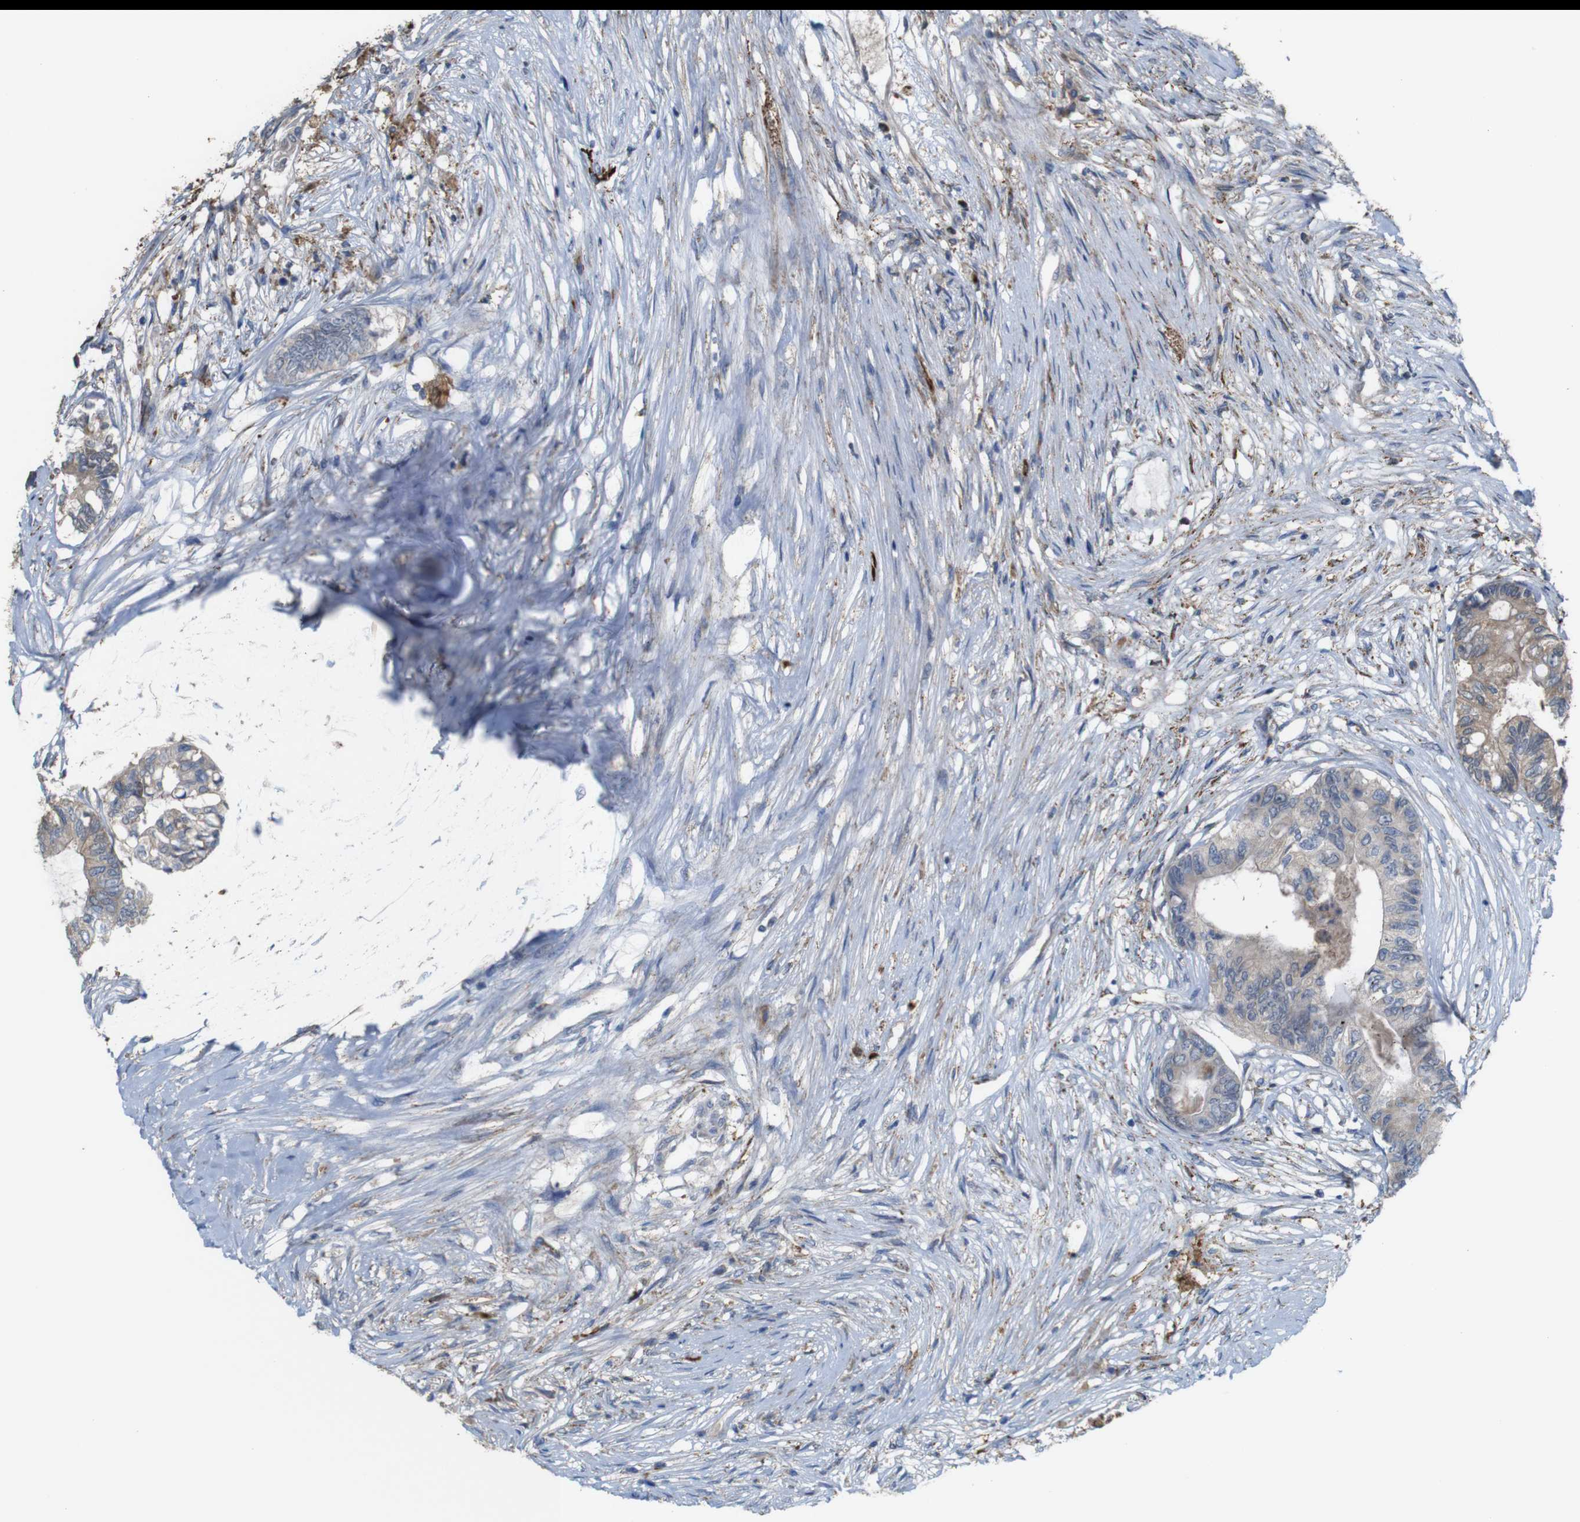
{"staining": {"intensity": "weak", "quantity": ">75%", "location": "cytoplasmic/membranous"}, "tissue": "colorectal cancer", "cell_type": "Tumor cells", "image_type": "cancer", "snomed": [{"axis": "morphology", "description": "Adenocarcinoma, NOS"}, {"axis": "topography", "description": "Rectum"}], "caption": "DAB (3,3'-diaminobenzidine) immunohistochemical staining of human colorectal cancer (adenocarcinoma) demonstrates weak cytoplasmic/membranous protein staining in approximately >75% of tumor cells.", "gene": "PTPRR", "patient": {"sex": "male", "age": 63}}